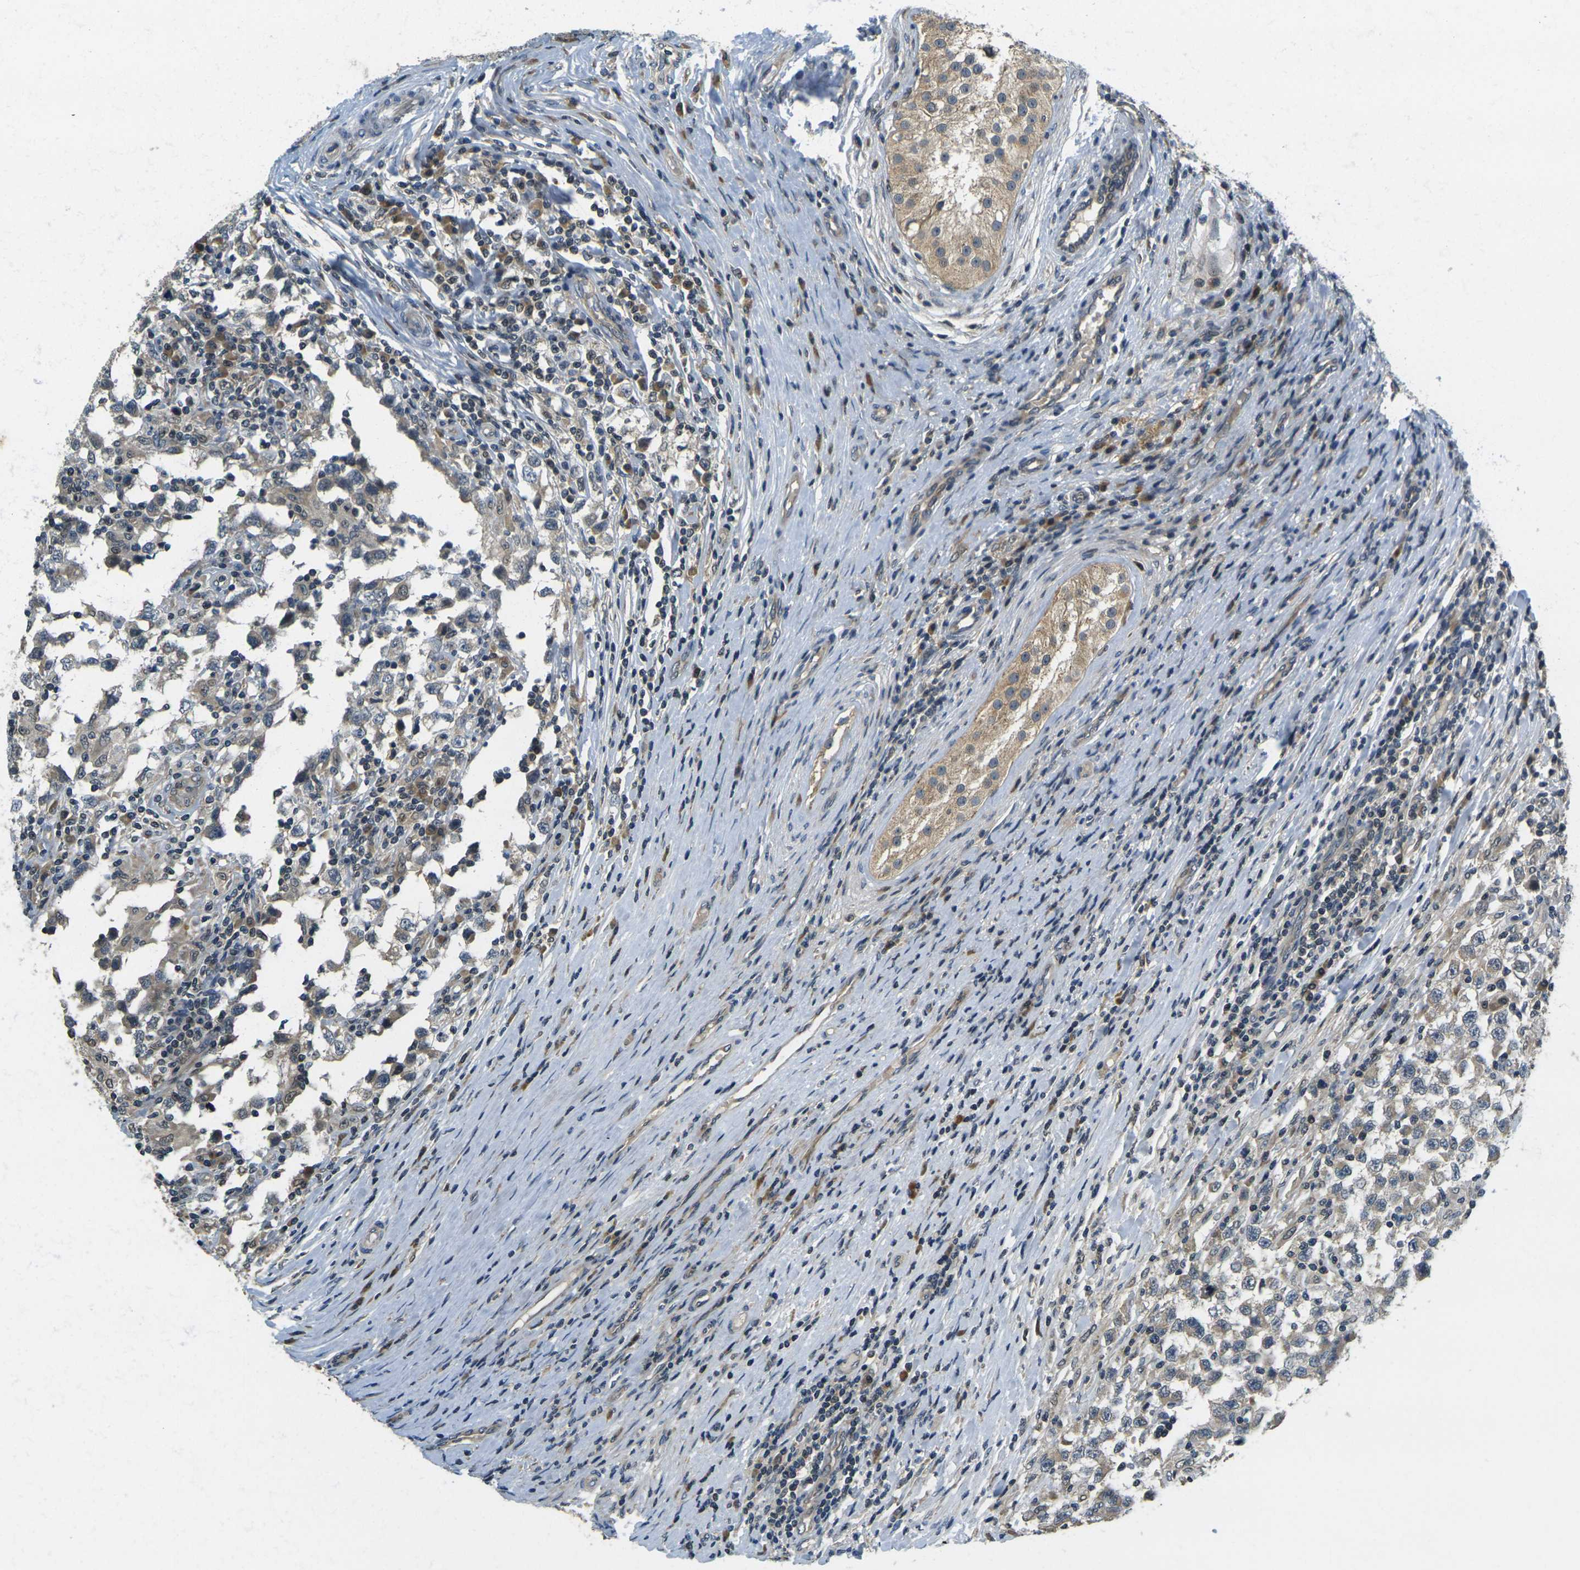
{"staining": {"intensity": "weak", "quantity": "25%-75%", "location": "cytoplasmic/membranous"}, "tissue": "testis cancer", "cell_type": "Tumor cells", "image_type": "cancer", "snomed": [{"axis": "morphology", "description": "Carcinoma, Embryonal, NOS"}, {"axis": "topography", "description": "Testis"}], "caption": "Immunohistochemistry staining of testis embryonal carcinoma, which shows low levels of weak cytoplasmic/membranous expression in about 25%-75% of tumor cells indicating weak cytoplasmic/membranous protein staining. The staining was performed using DAB (brown) for protein detection and nuclei were counterstained in hematoxylin (blue).", "gene": "KLHL8", "patient": {"sex": "male", "age": 21}}